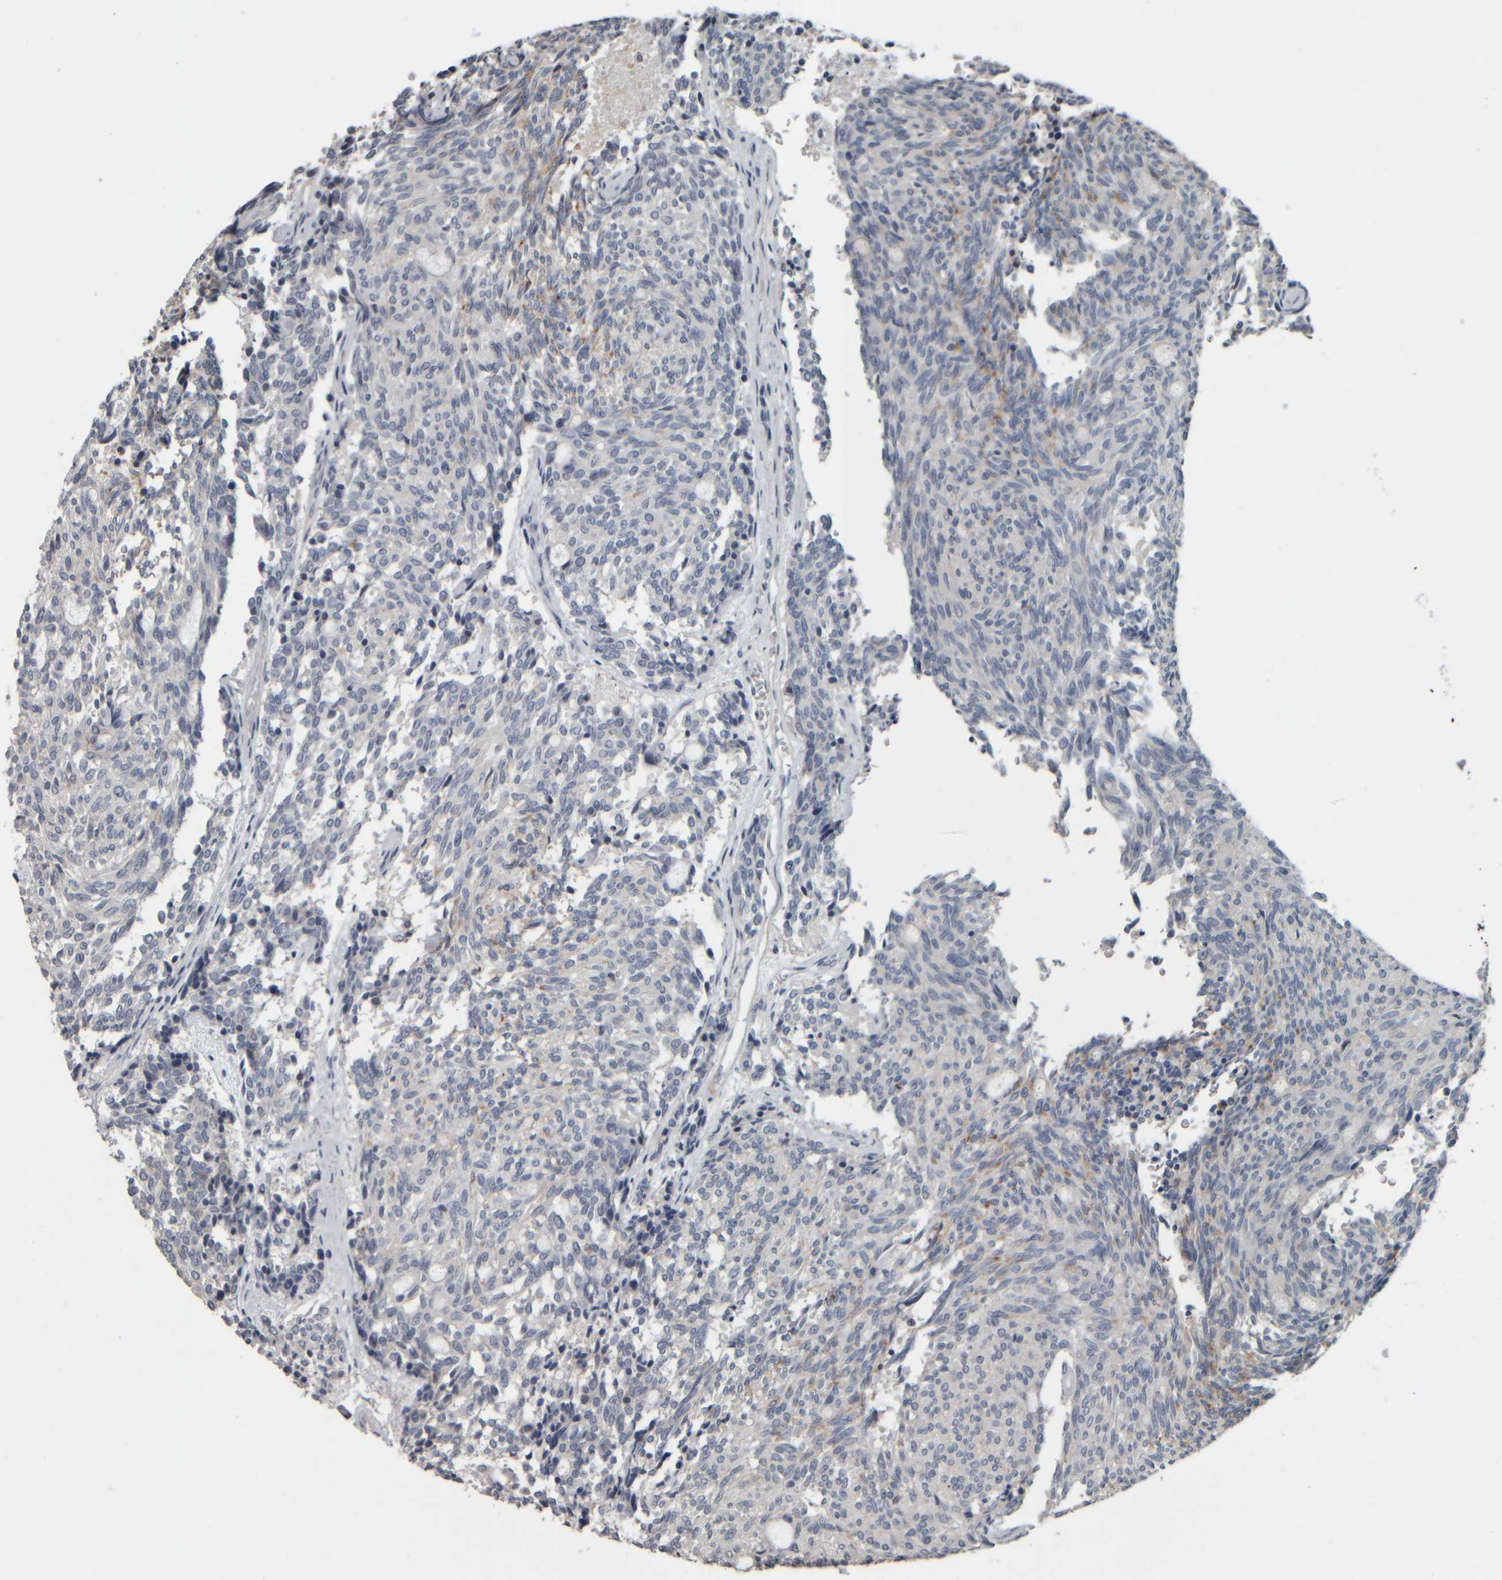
{"staining": {"intensity": "weak", "quantity": "<25%", "location": "cytoplasmic/membranous"}, "tissue": "carcinoid", "cell_type": "Tumor cells", "image_type": "cancer", "snomed": [{"axis": "morphology", "description": "Carcinoid, malignant, NOS"}, {"axis": "topography", "description": "Pancreas"}], "caption": "A photomicrograph of malignant carcinoid stained for a protein reveals no brown staining in tumor cells.", "gene": "CAVIN4", "patient": {"sex": "female", "age": 54}}